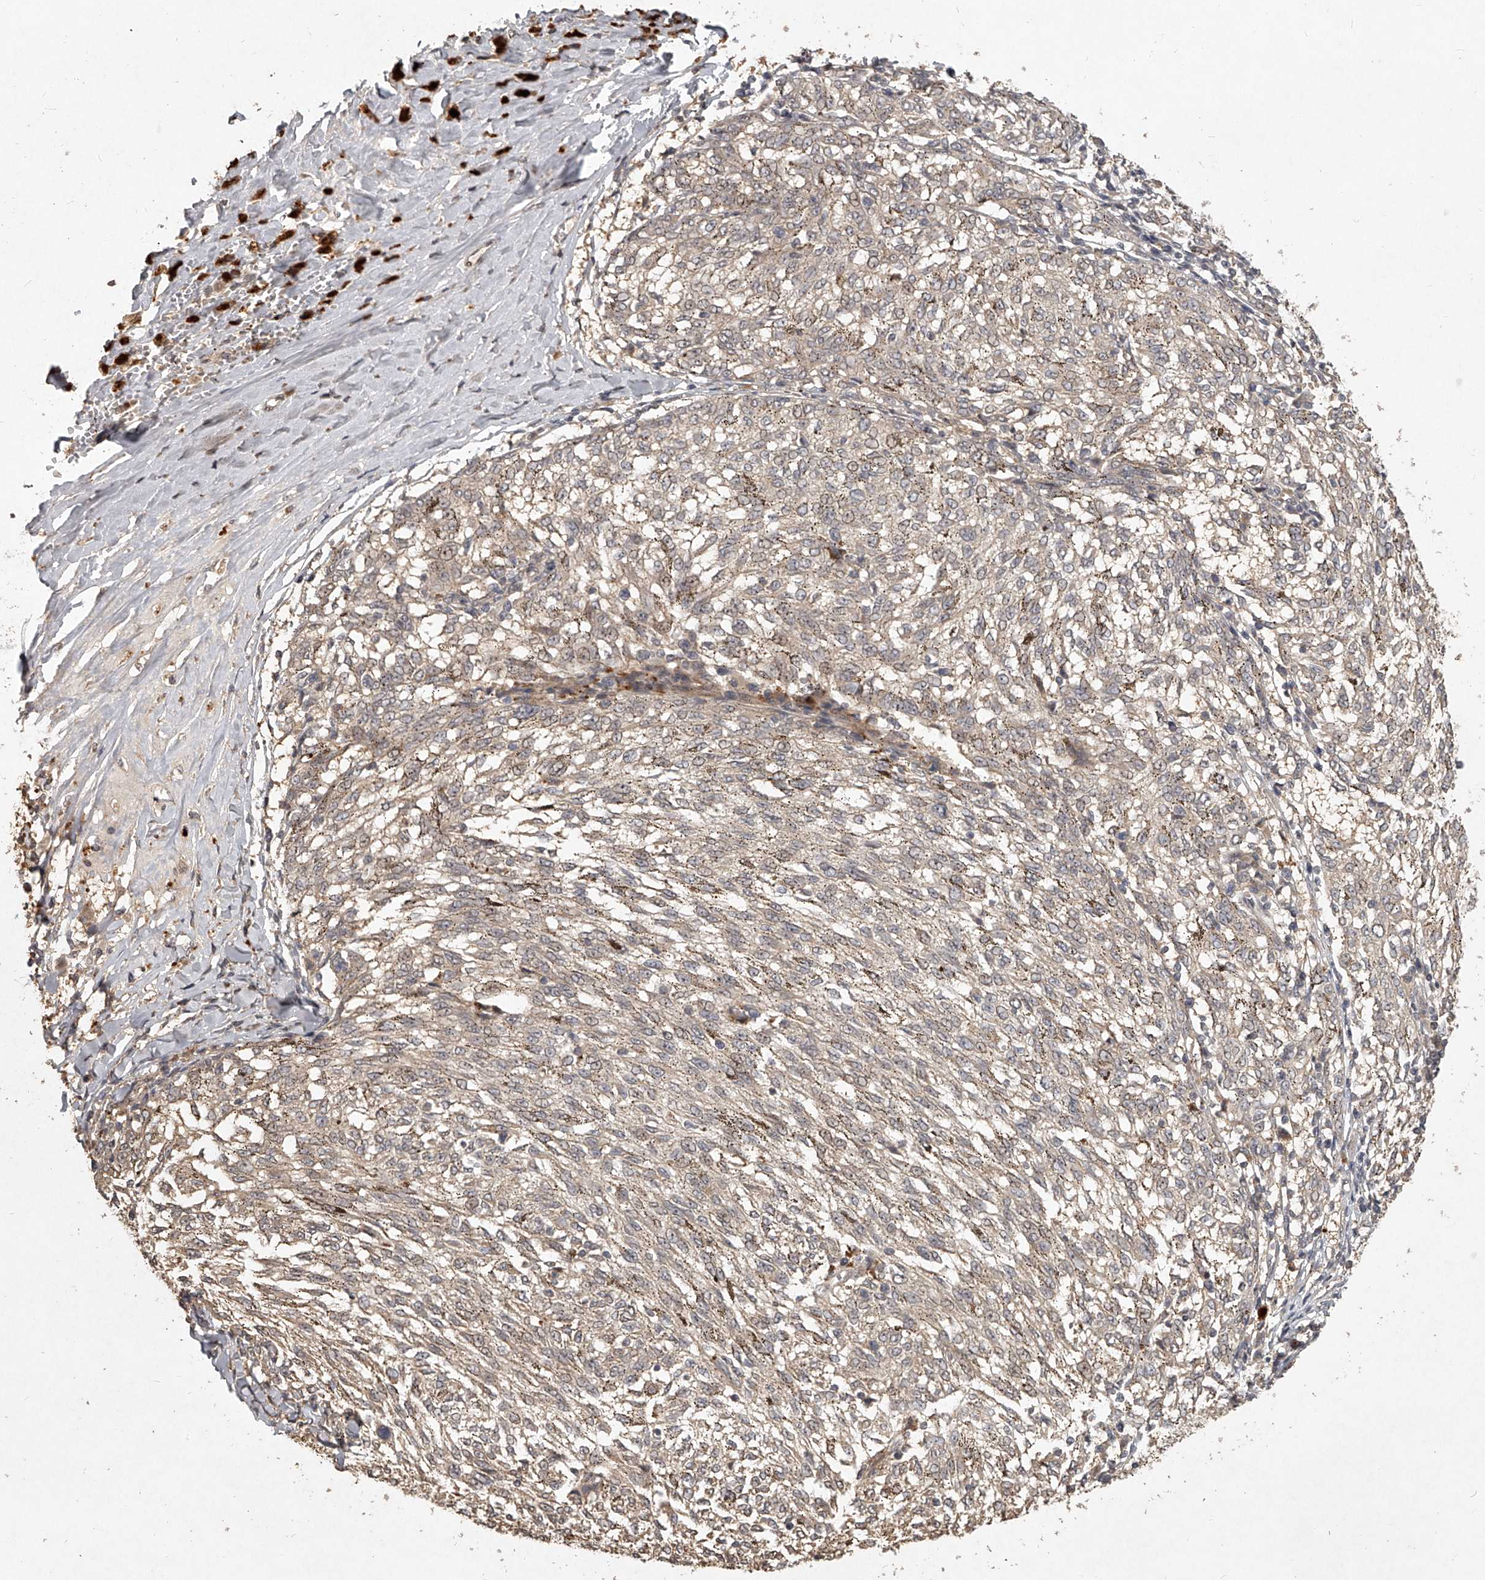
{"staining": {"intensity": "weak", "quantity": "<25%", "location": "cytoplasmic/membranous"}, "tissue": "melanoma", "cell_type": "Tumor cells", "image_type": "cancer", "snomed": [{"axis": "morphology", "description": "Malignant melanoma, NOS"}, {"axis": "topography", "description": "Skin"}], "caption": "High magnification brightfield microscopy of malignant melanoma stained with DAB (3,3'-diaminobenzidine) (brown) and counterstained with hematoxylin (blue): tumor cells show no significant expression.", "gene": "SLC37A1", "patient": {"sex": "female", "age": 72}}